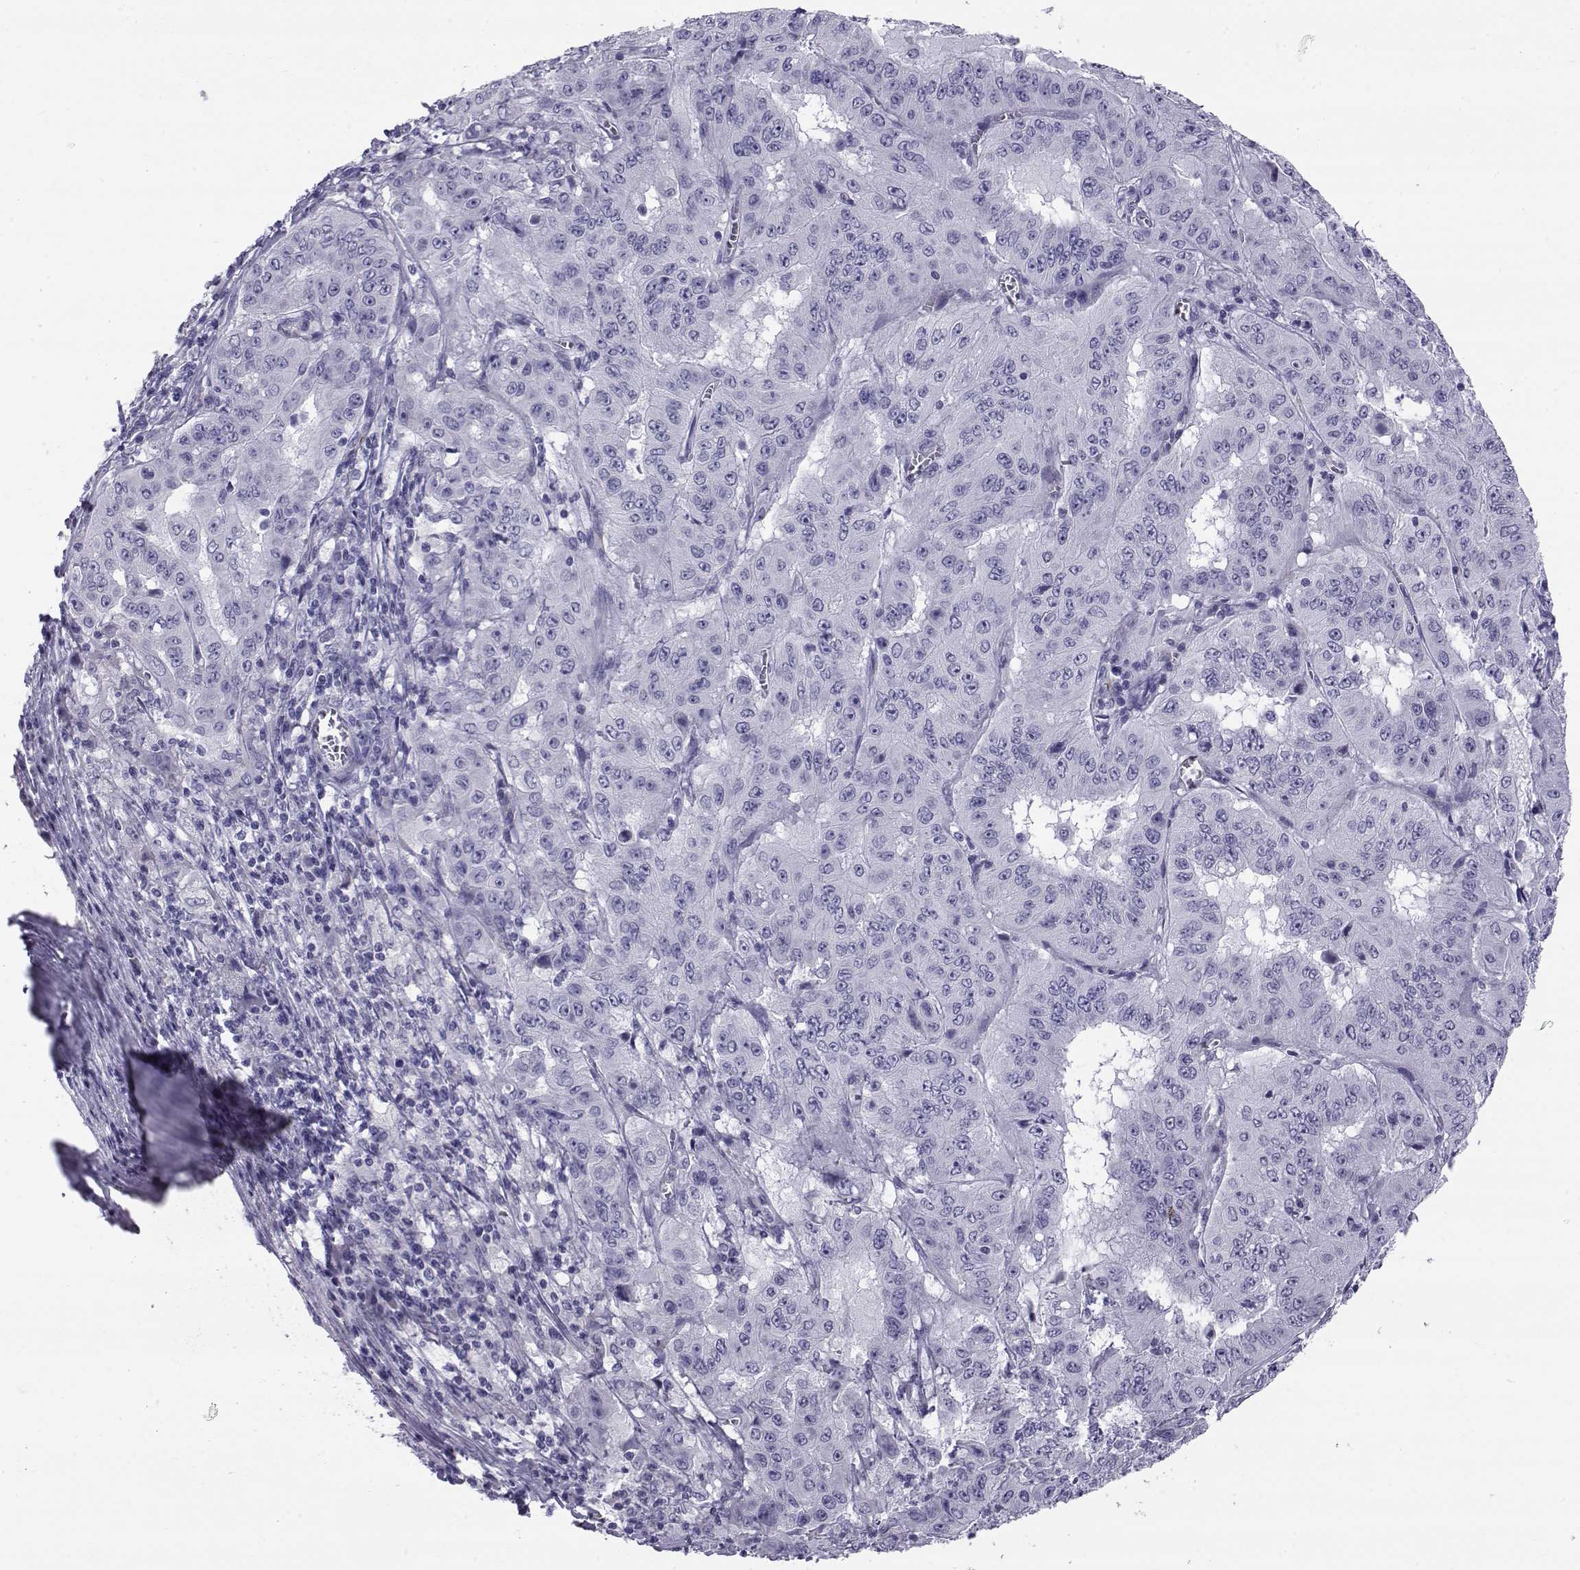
{"staining": {"intensity": "negative", "quantity": "none", "location": "none"}, "tissue": "pancreatic cancer", "cell_type": "Tumor cells", "image_type": "cancer", "snomed": [{"axis": "morphology", "description": "Adenocarcinoma, NOS"}, {"axis": "topography", "description": "Pancreas"}], "caption": "This histopathology image is of pancreatic cancer (adenocarcinoma) stained with immunohistochemistry (IHC) to label a protein in brown with the nuclei are counter-stained blue. There is no staining in tumor cells.", "gene": "RNASE12", "patient": {"sex": "male", "age": 63}}